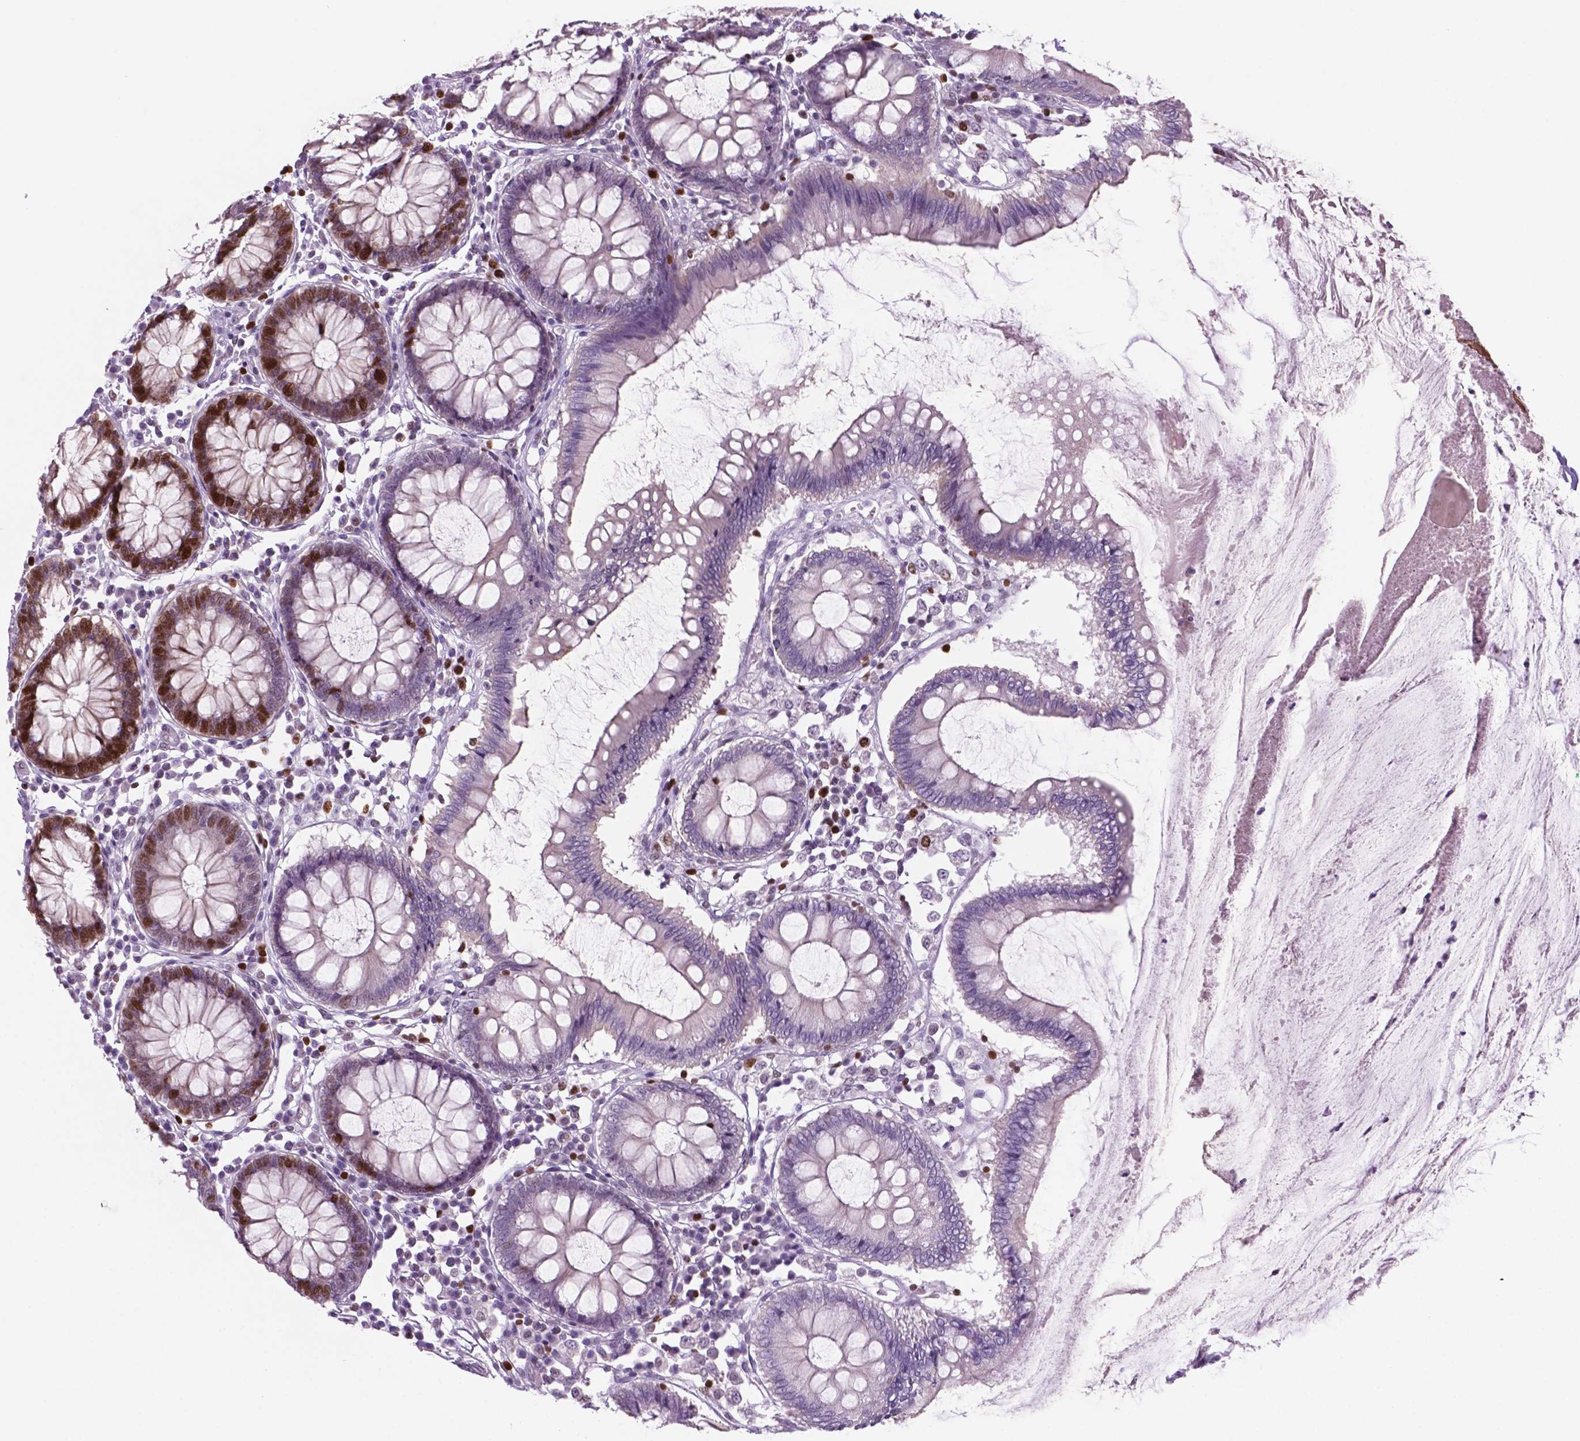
{"staining": {"intensity": "weak", "quantity": "25%-75%", "location": "nuclear"}, "tissue": "colon", "cell_type": "Endothelial cells", "image_type": "normal", "snomed": [{"axis": "morphology", "description": "Normal tissue, NOS"}, {"axis": "morphology", "description": "Adenocarcinoma, NOS"}, {"axis": "topography", "description": "Colon"}], "caption": "Colon was stained to show a protein in brown. There is low levels of weak nuclear positivity in approximately 25%-75% of endothelial cells. (Stains: DAB (3,3'-diaminobenzidine) in brown, nuclei in blue, Microscopy: brightfield microscopy at high magnification).", "gene": "NCAPH2", "patient": {"sex": "male", "age": 83}}